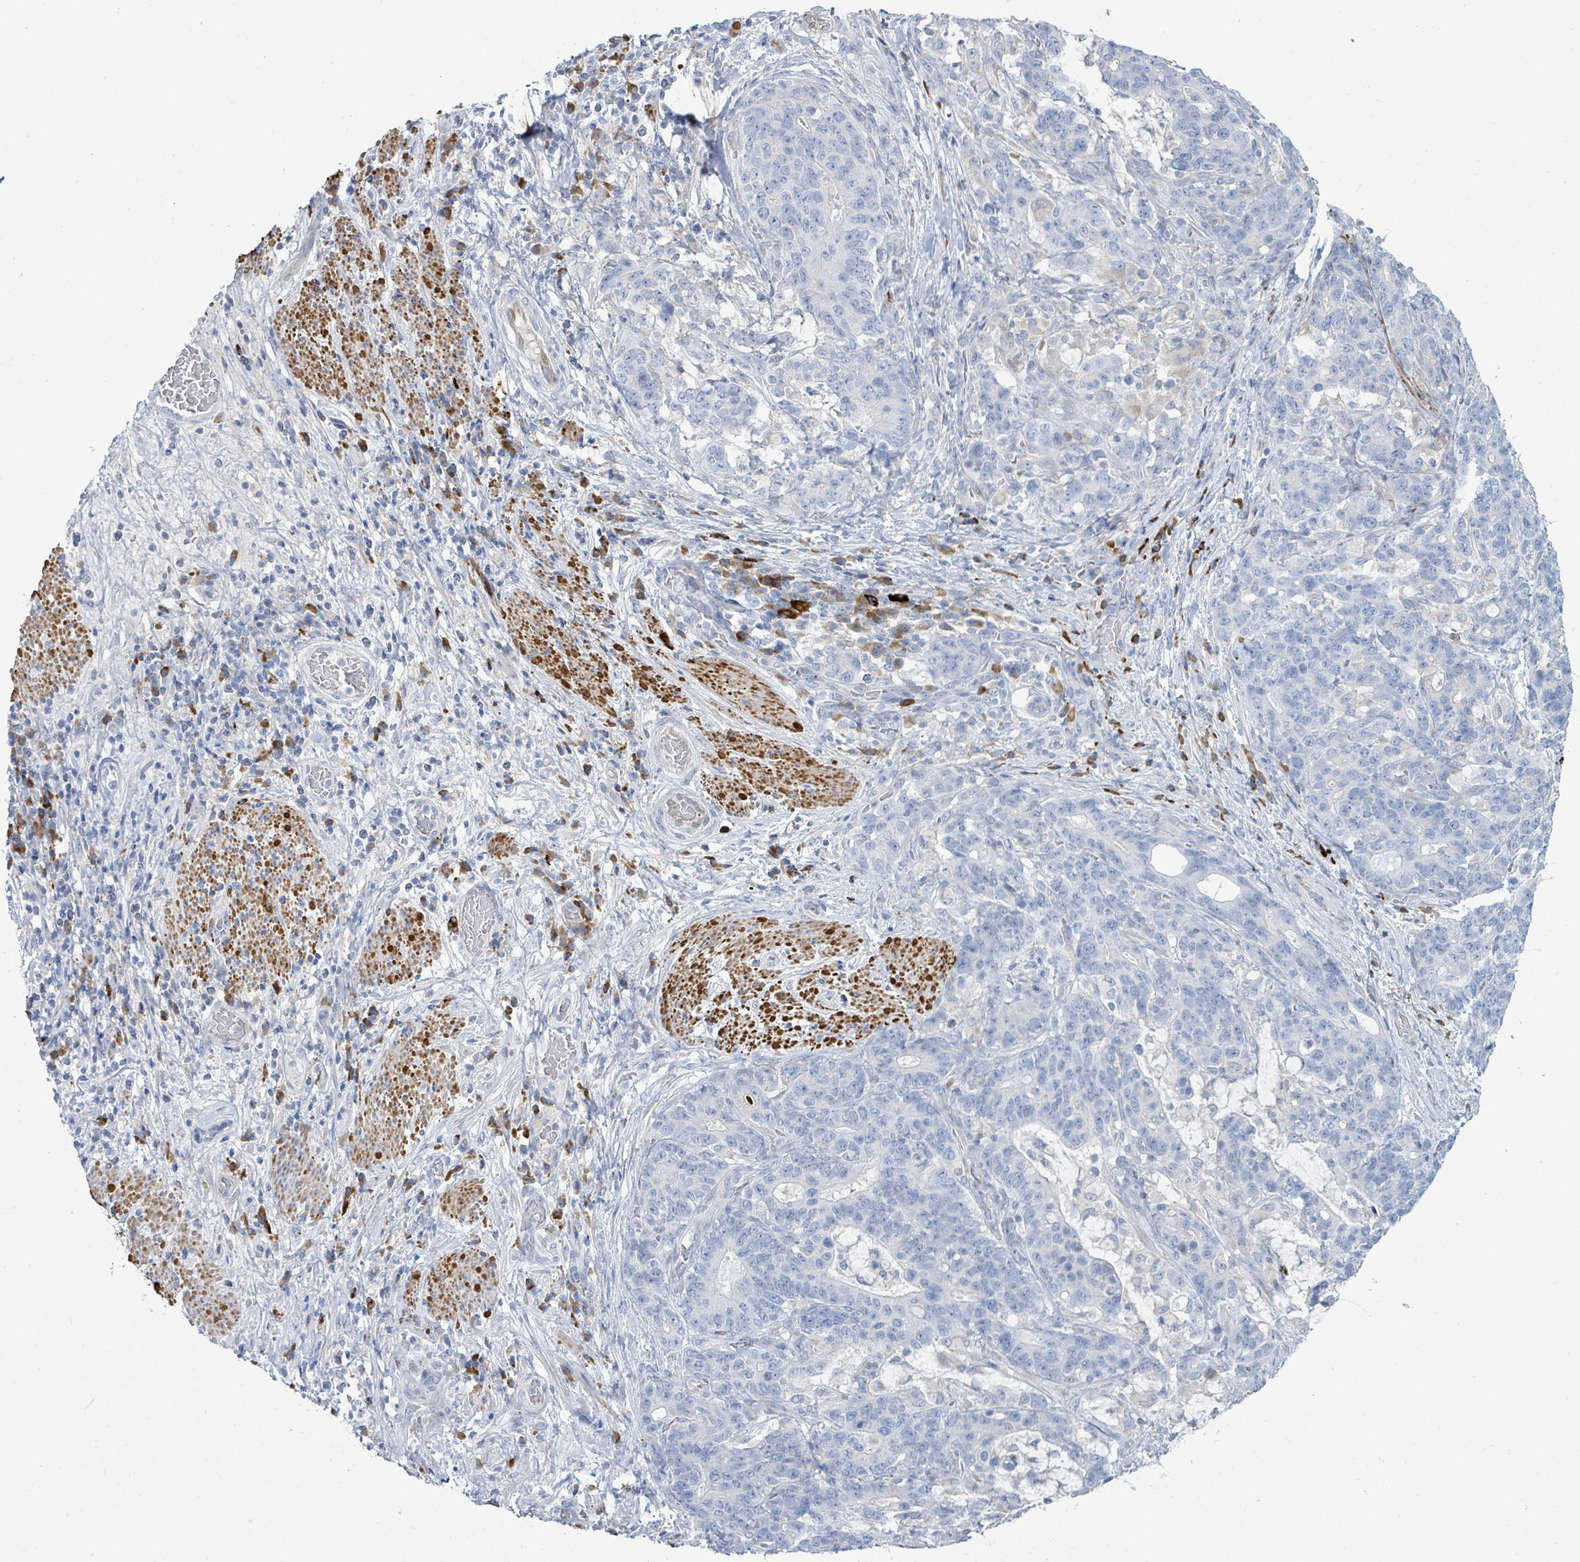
{"staining": {"intensity": "negative", "quantity": "none", "location": "none"}, "tissue": "stomach cancer", "cell_type": "Tumor cells", "image_type": "cancer", "snomed": [{"axis": "morphology", "description": "Normal tissue, NOS"}, {"axis": "morphology", "description": "Adenocarcinoma, NOS"}, {"axis": "topography", "description": "Stomach"}], "caption": "Stomach cancer was stained to show a protein in brown. There is no significant staining in tumor cells.", "gene": "SIRPB1", "patient": {"sex": "female", "age": 64}}